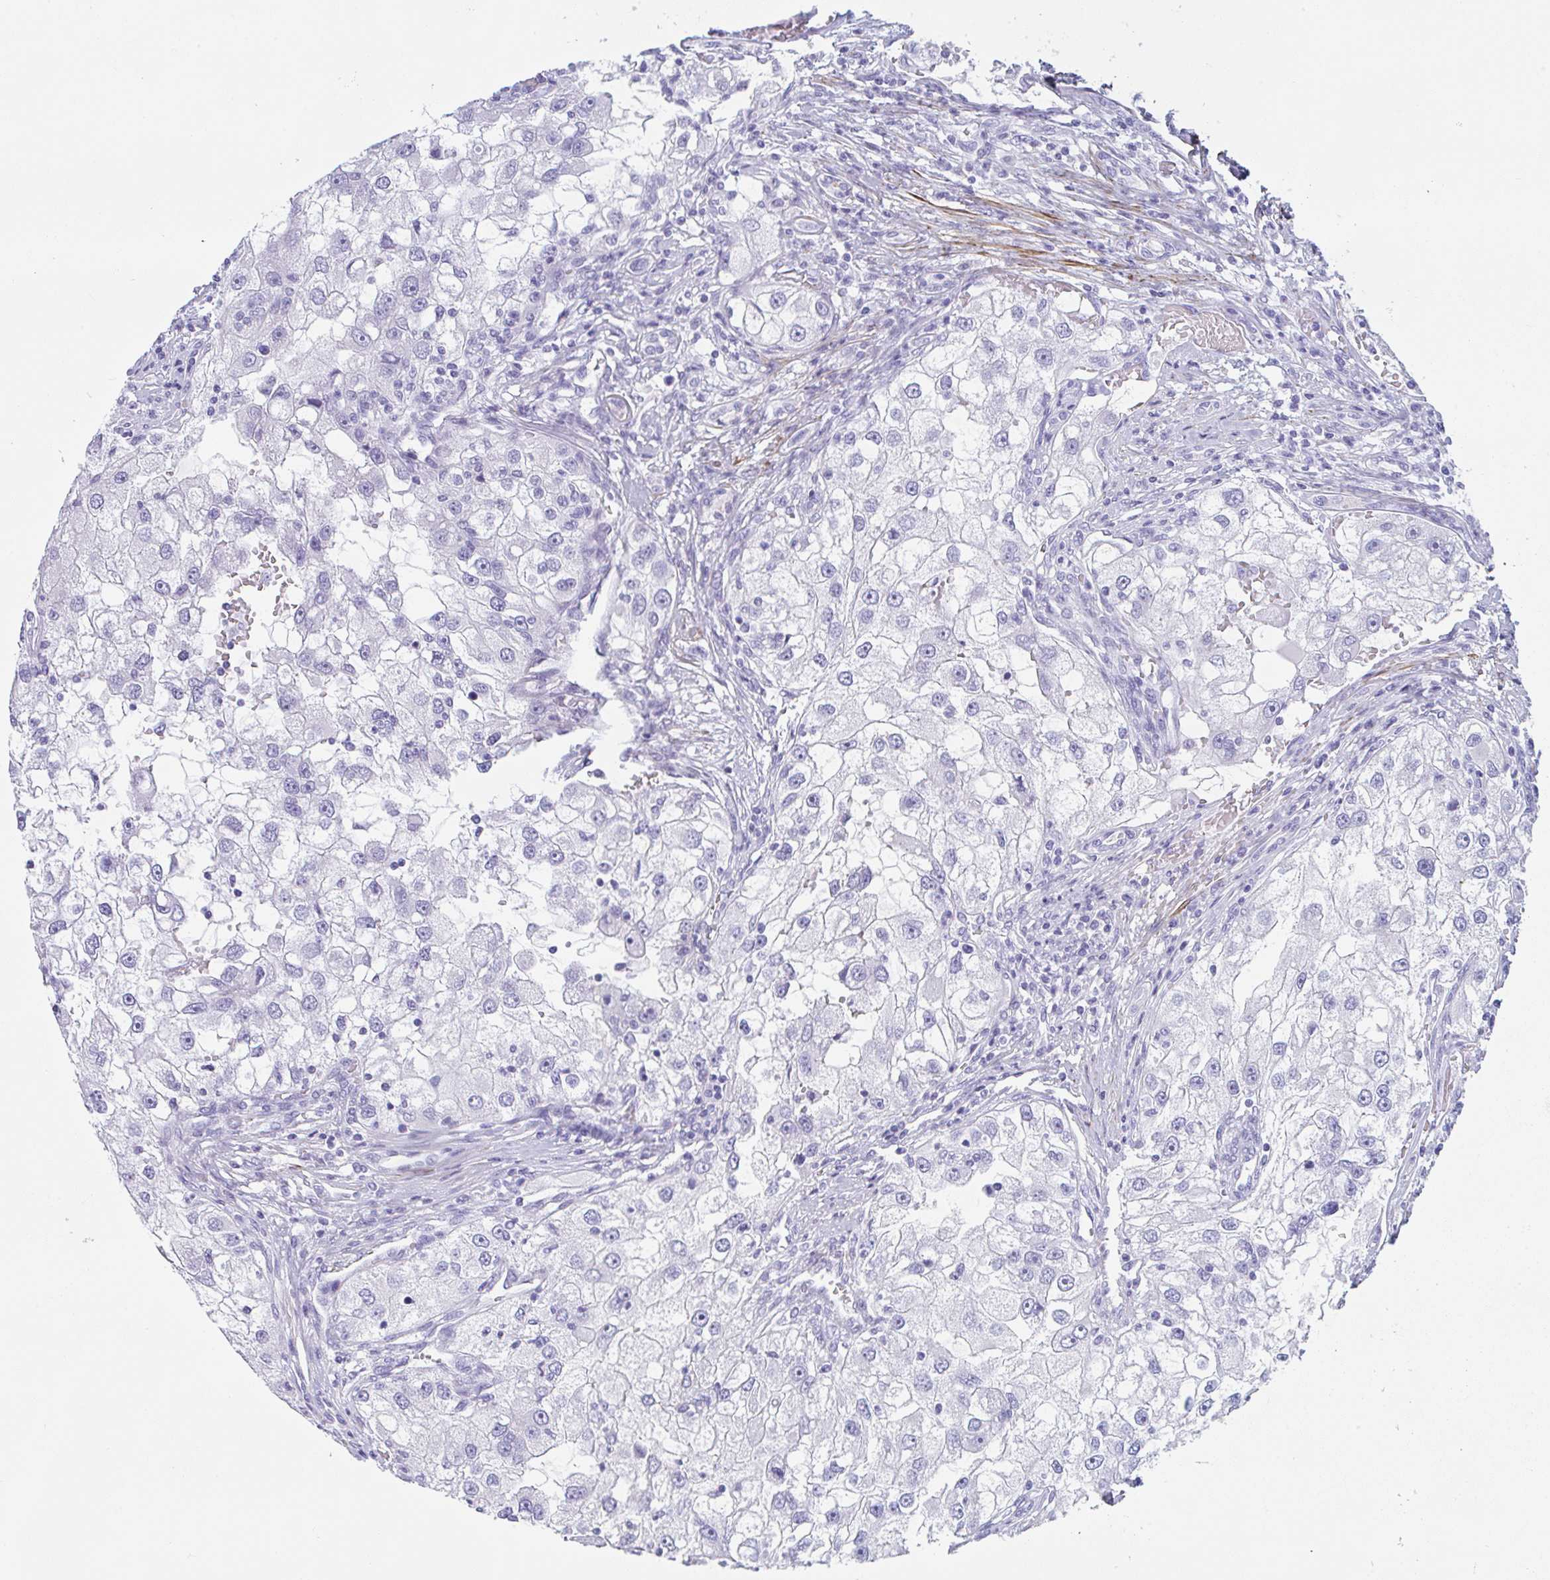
{"staining": {"intensity": "negative", "quantity": "none", "location": "none"}, "tissue": "renal cancer", "cell_type": "Tumor cells", "image_type": "cancer", "snomed": [{"axis": "morphology", "description": "Adenocarcinoma, NOS"}, {"axis": "topography", "description": "Kidney"}], "caption": "There is no significant staining in tumor cells of renal cancer (adenocarcinoma).", "gene": "TAS2R41", "patient": {"sex": "male", "age": 63}}